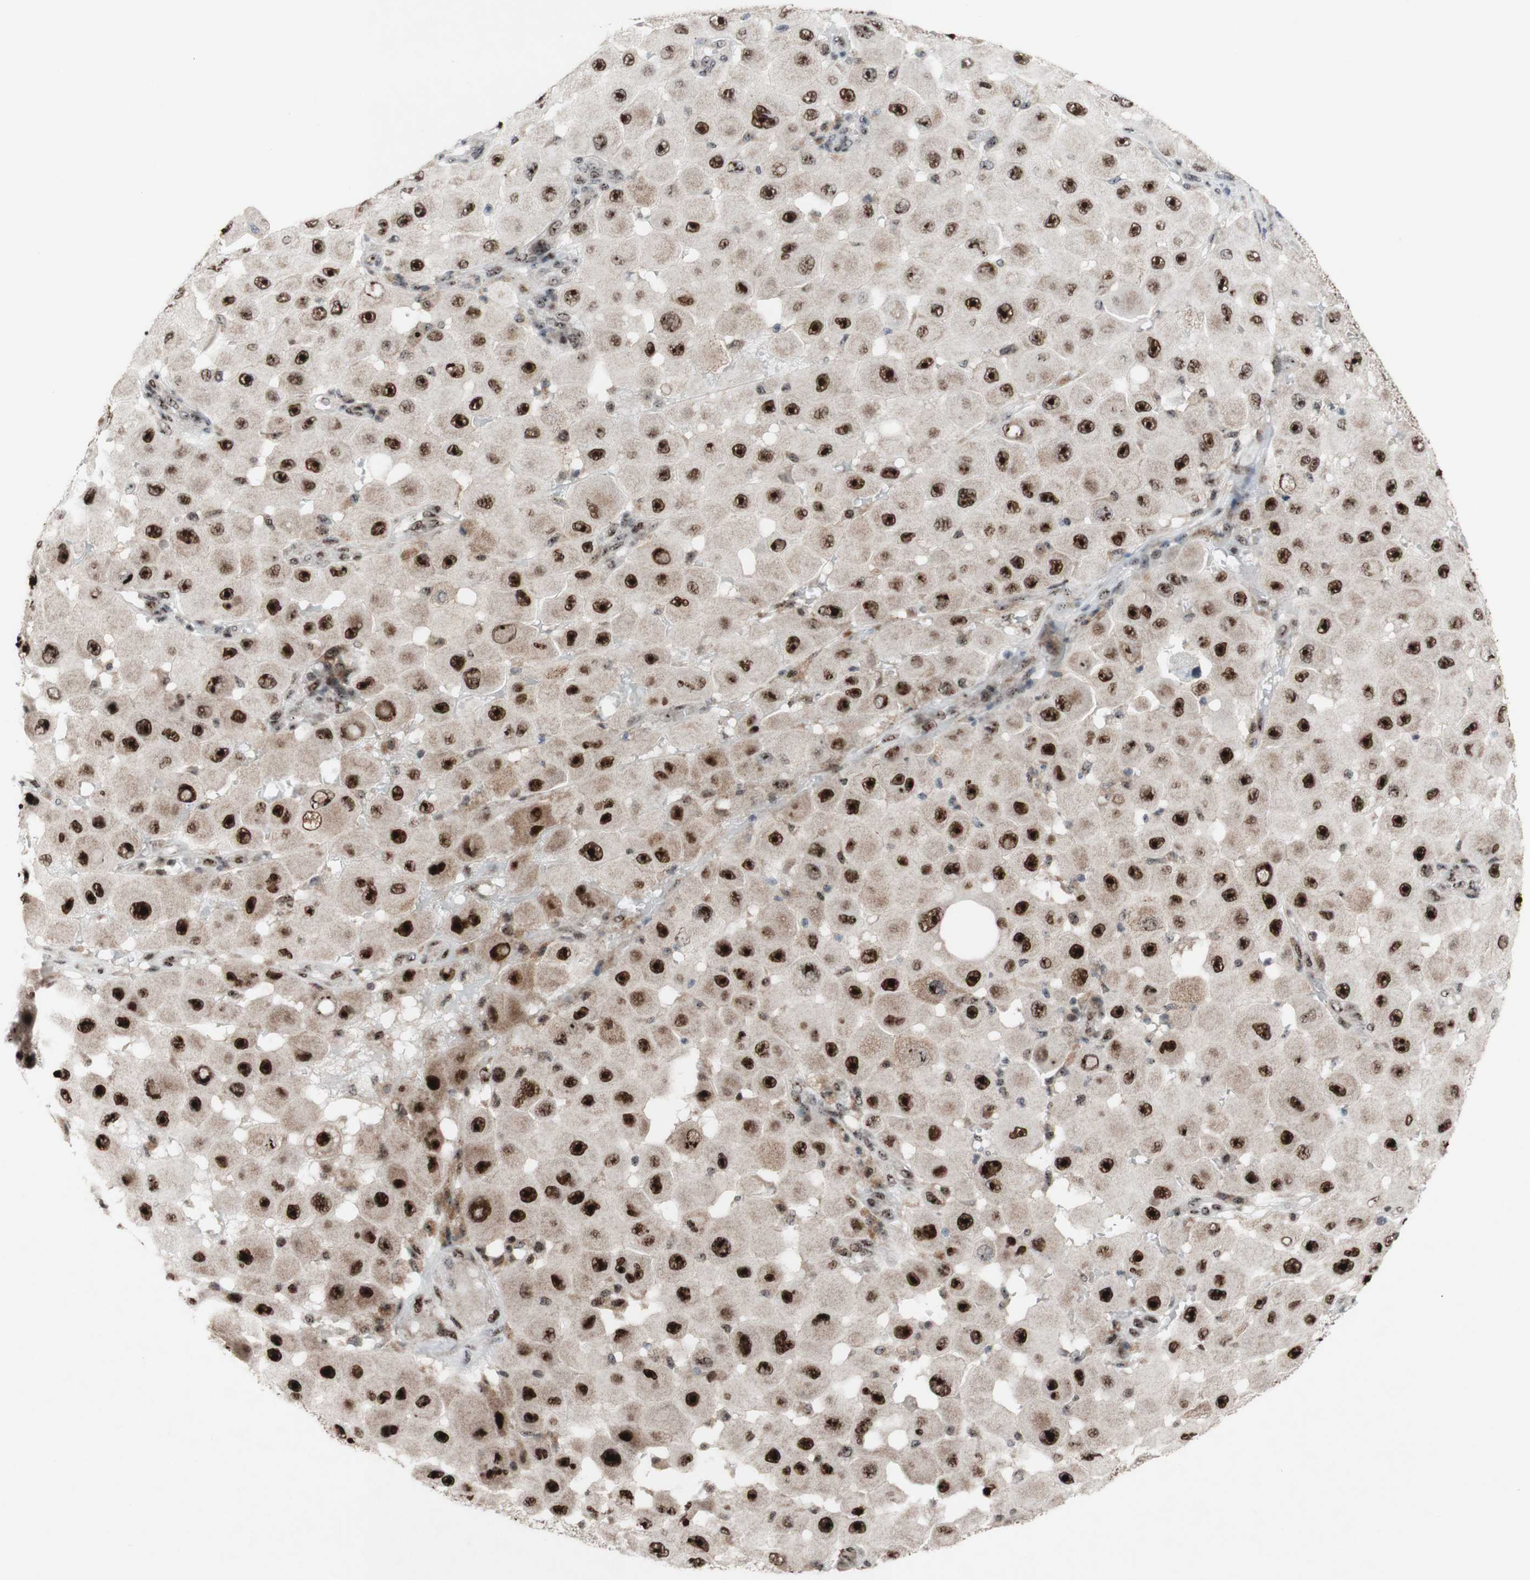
{"staining": {"intensity": "strong", "quantity": ">75%", "location": "nuclear"}, "tissue": "melanoma", "cell_type": "Tumor cells", "image_type": "cancer", "snomed": [{"axis": "morphology", "description": "Malignant melanoma, NOS"}, {"axis": "topography", "description": "Skin"}], "caption": "Protein staining shows strong nuclear positivity in about >75% of tumor cells in malignant melanoma. (Stains: DAB in brown, nuclei in blue, Microscopy: brightfield microscopy at high magnification).", "gene": "POLR1A", "patient": {"sex": "female", "age": 81}}